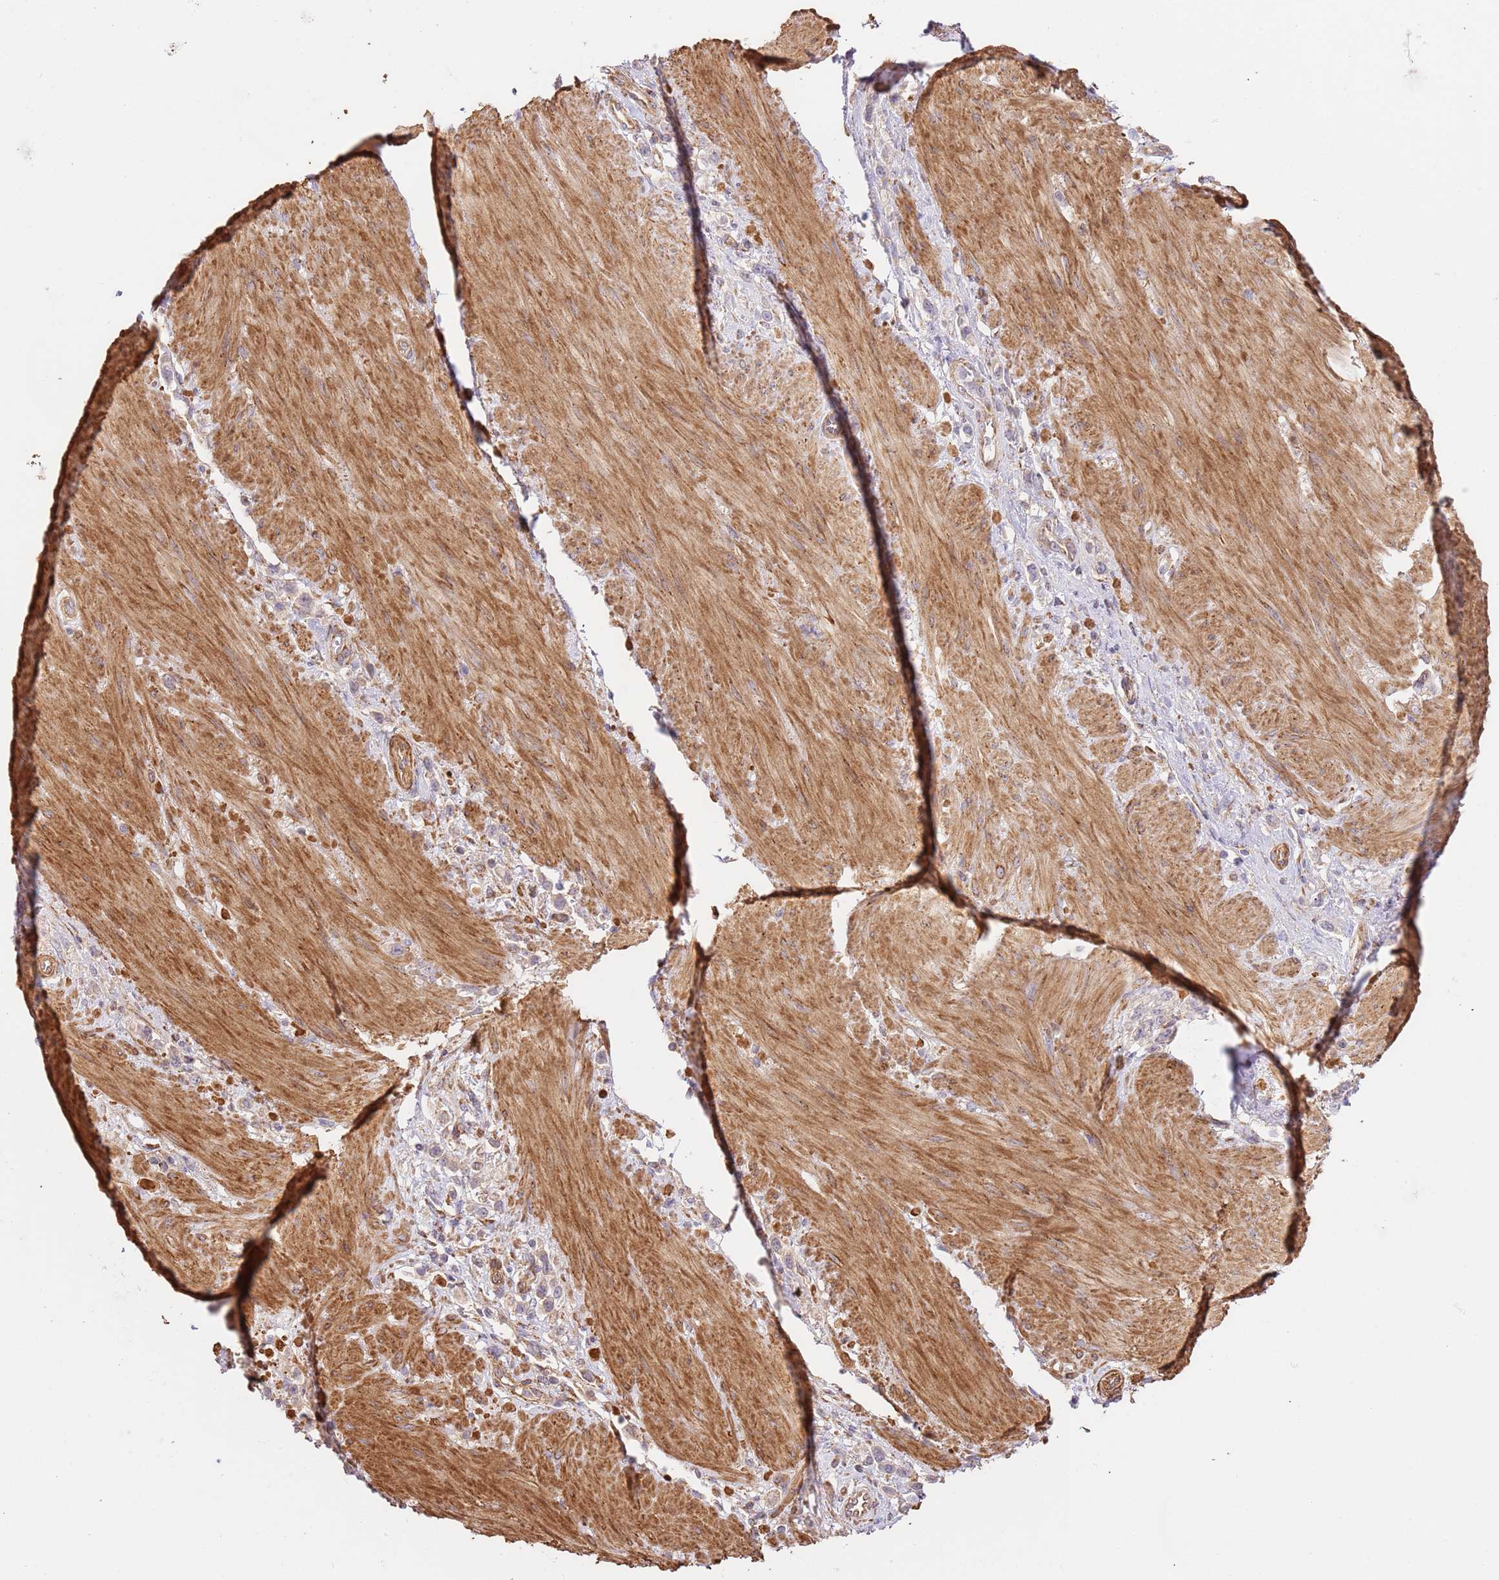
{"staining": {"intensity": "weak", "quantity": "<25%", "location": "cytoplasmic/membranous"}, "tissue": "stomach cancer", "cell_type": "Tumor cells", "image_type": "cancer", "snomed": [{"axis": "morphology", "description": "Adenocarcinoma, NOS"}, {"axis": "topography", "description": "Stomach"}], "caption": "Immunohistochemistry (IHC) histopathology image of neoplastic tissue: adenocarcinoma (stomach) stained with DAB (3,3'-diaminobenzidine) displays no significant protein staining in tumor cells.", "gene": "ZBTB39", "patient": {"sex": "female", "age": 65}}